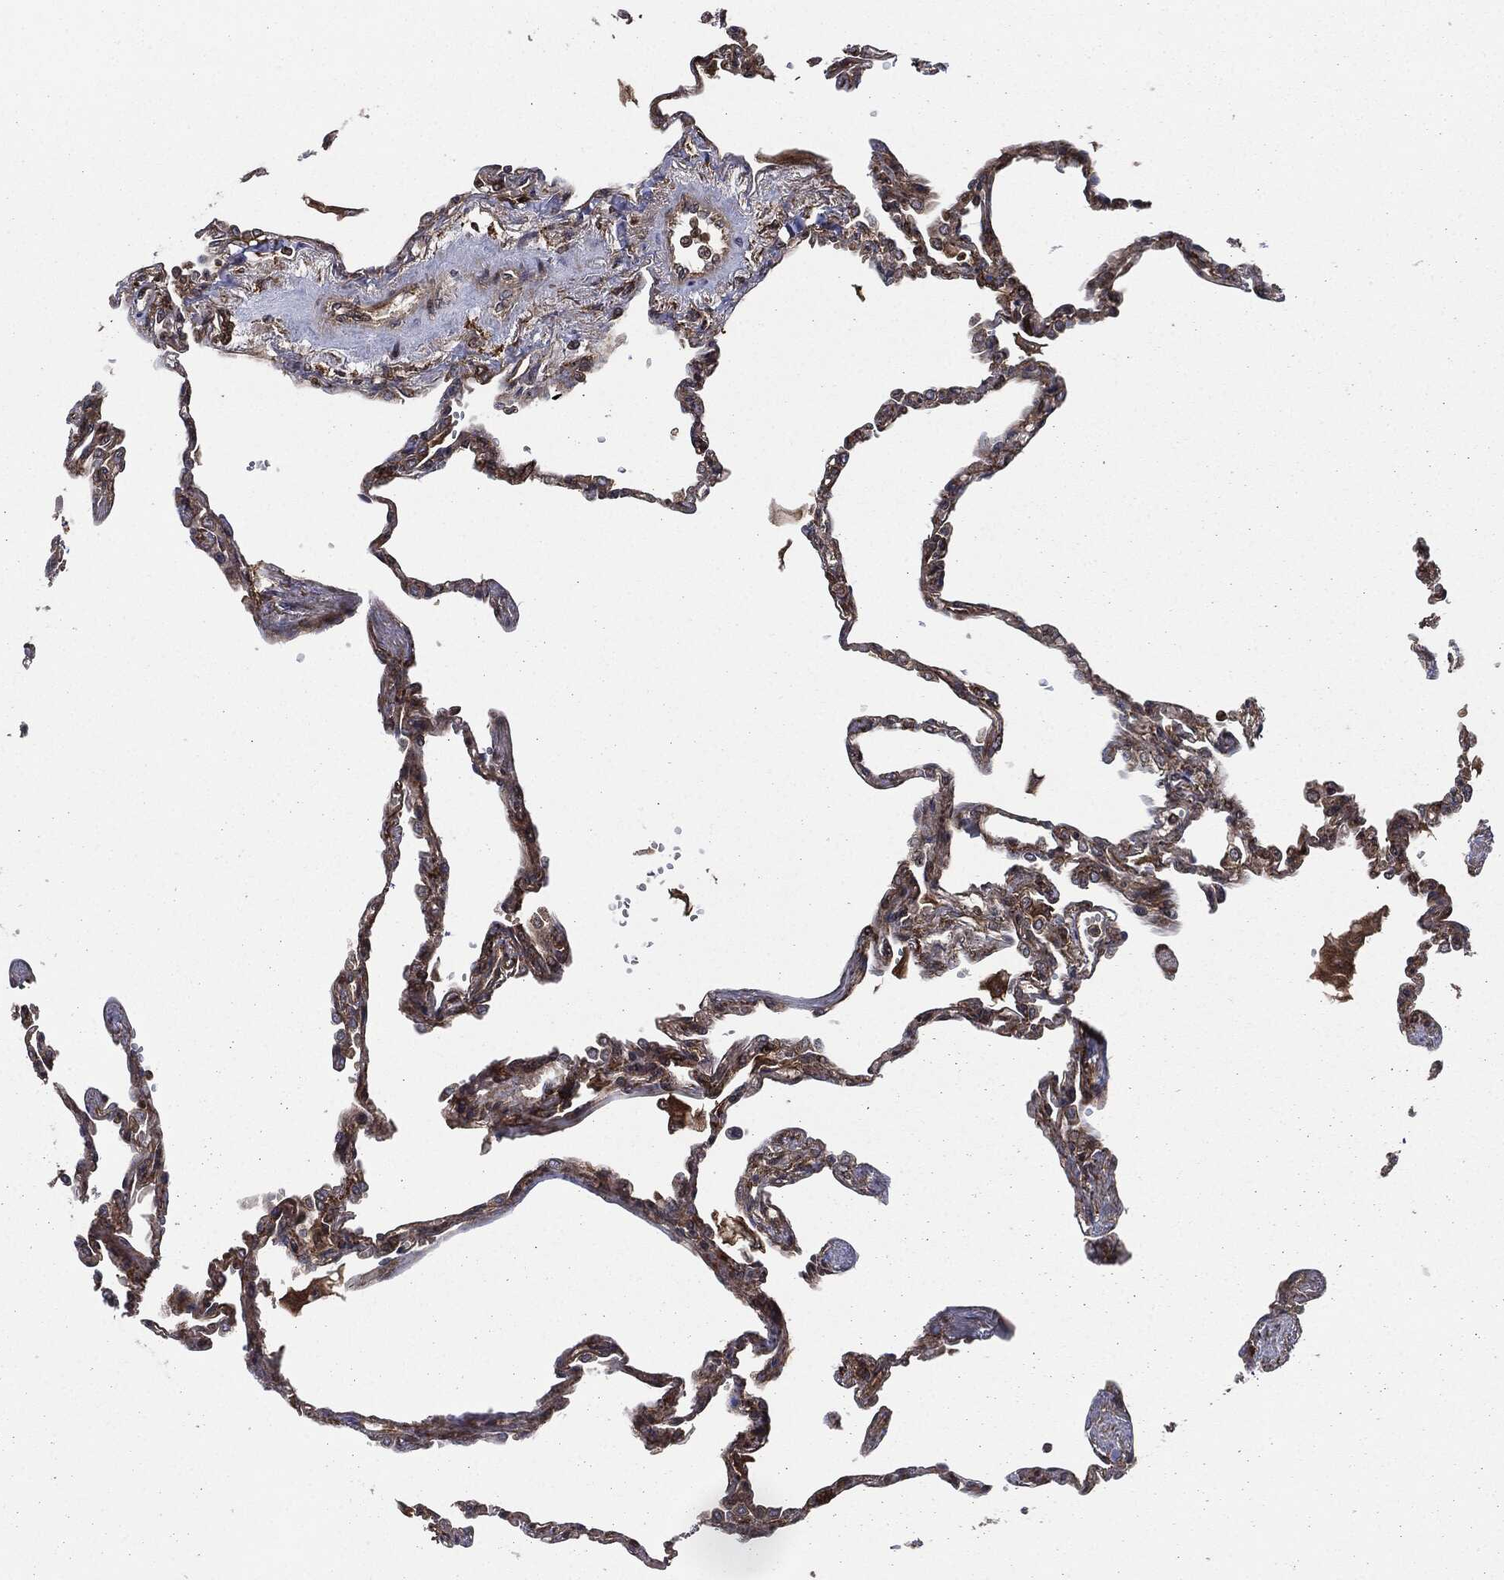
{"staining": {"intensity": "moderate", "quantity": ">75%", "location": "cytoplasmic/membranous"}, "tissue": "lung", "cell_type": "Alveolar cells", "image_type": "normal", "snomed": [{"axis": "morphology", "description": "Normal tissue, NOS"}, {"axis": "topography", "description": "Lung"}], "caption": "Immunohistochemistry of normal lung displays medium levels of moderate cytoplasmic/membranous positivity in about >75% of alveolar cells. Immunohistochemistry (ihc) stains the protein in brown and the nuclei are stained blue.", "gene": "RAP1GDS1", "patient": {"sex": "male", "age": 78}}